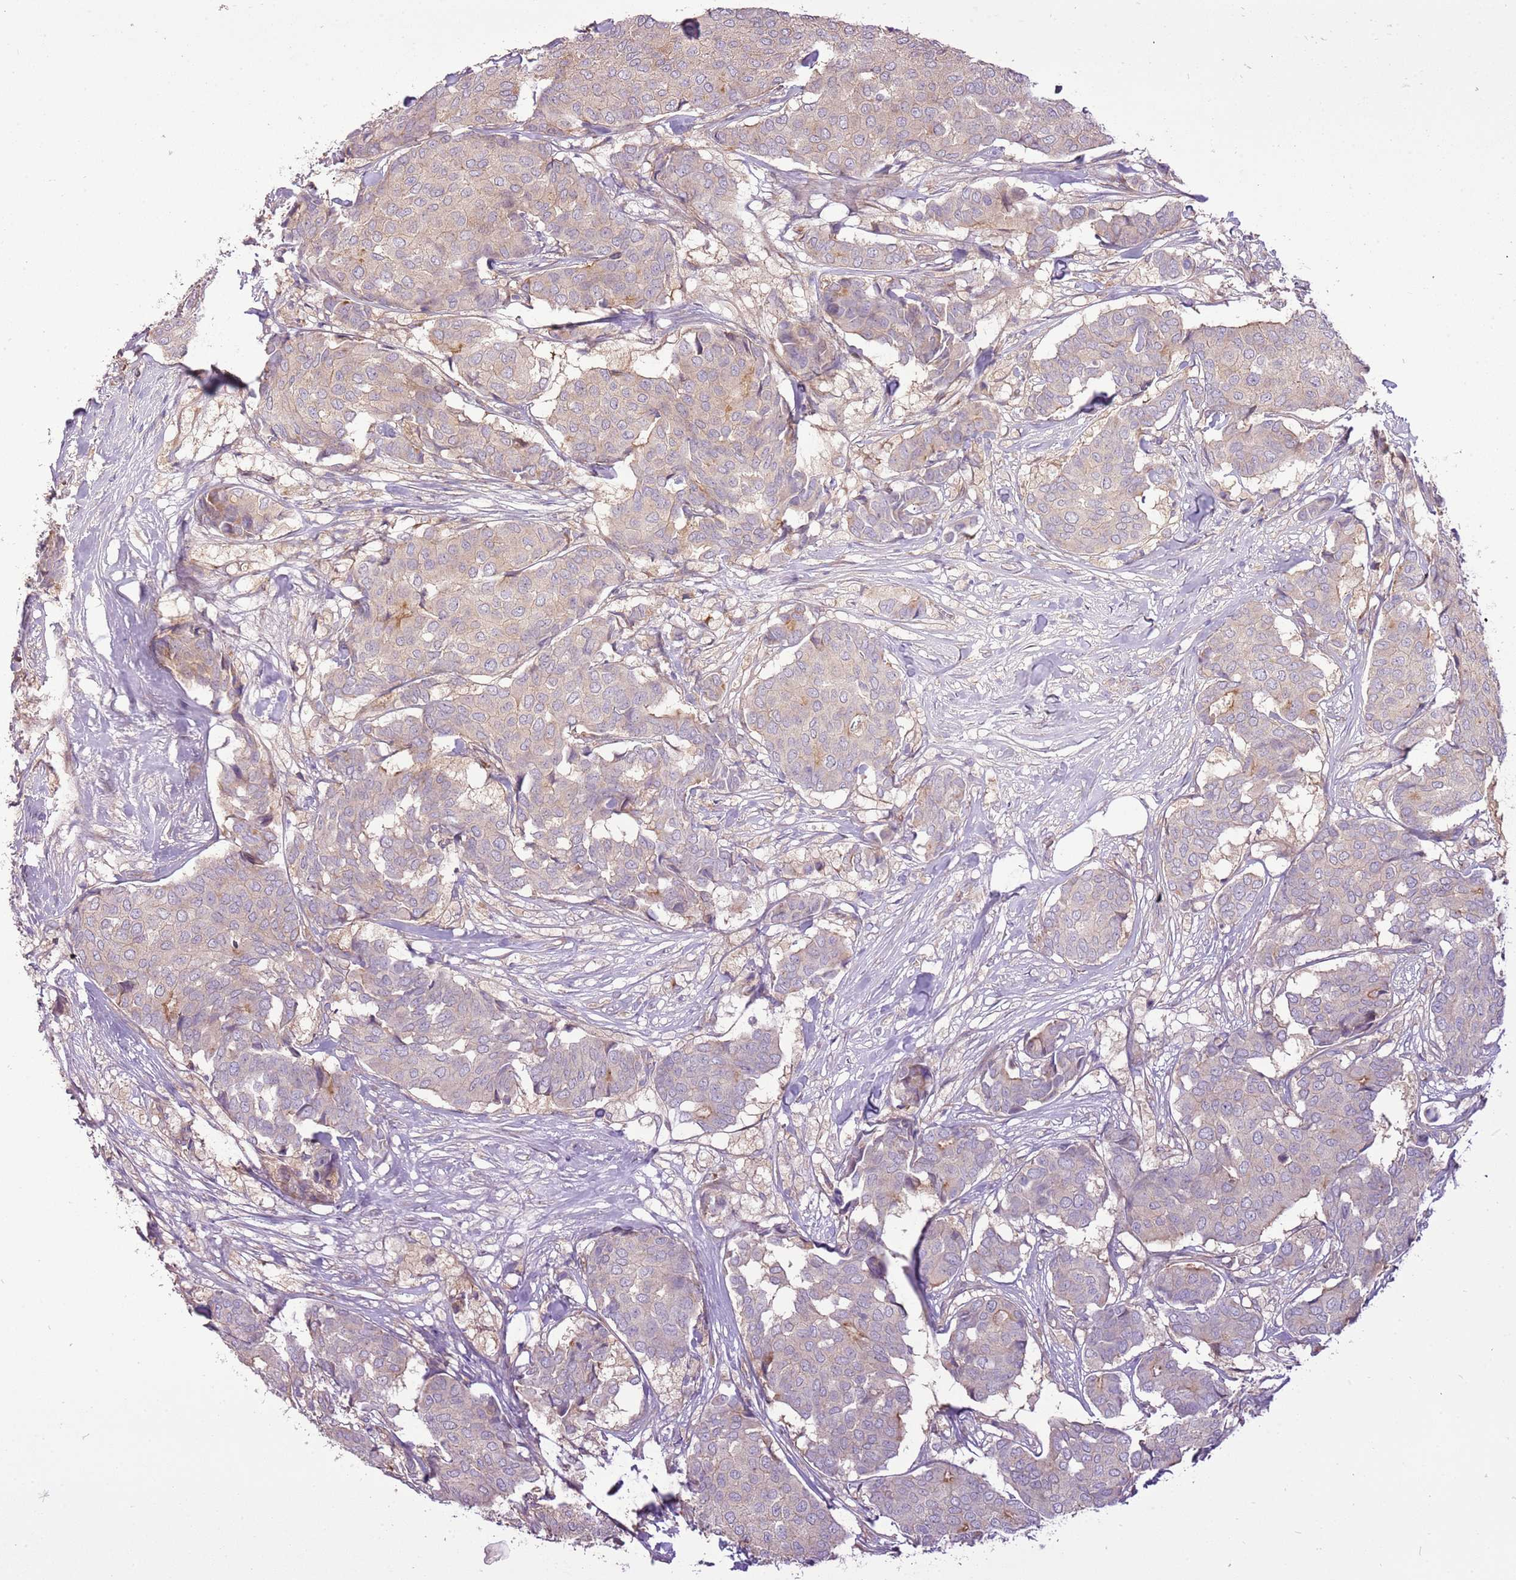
{"staining": {"intensity": "negative", "quantity": "none", "location": "none"}, "tissue": "breast cancer", "cell_type": "Tumor cells", "image_type": "cancer", "snomed": [{"axis": "morphology", "description": "Duct carcinoma"}, {"axis": "topography", "description": "Breast"}], "caption": "This is an immunohistochemistry photomicrograph of human breast cancer (intraductal carcinoma). There is no positivity in tumor cells.", "gene": "RNF128", "patient": {"sex": "female", "age": 75}}